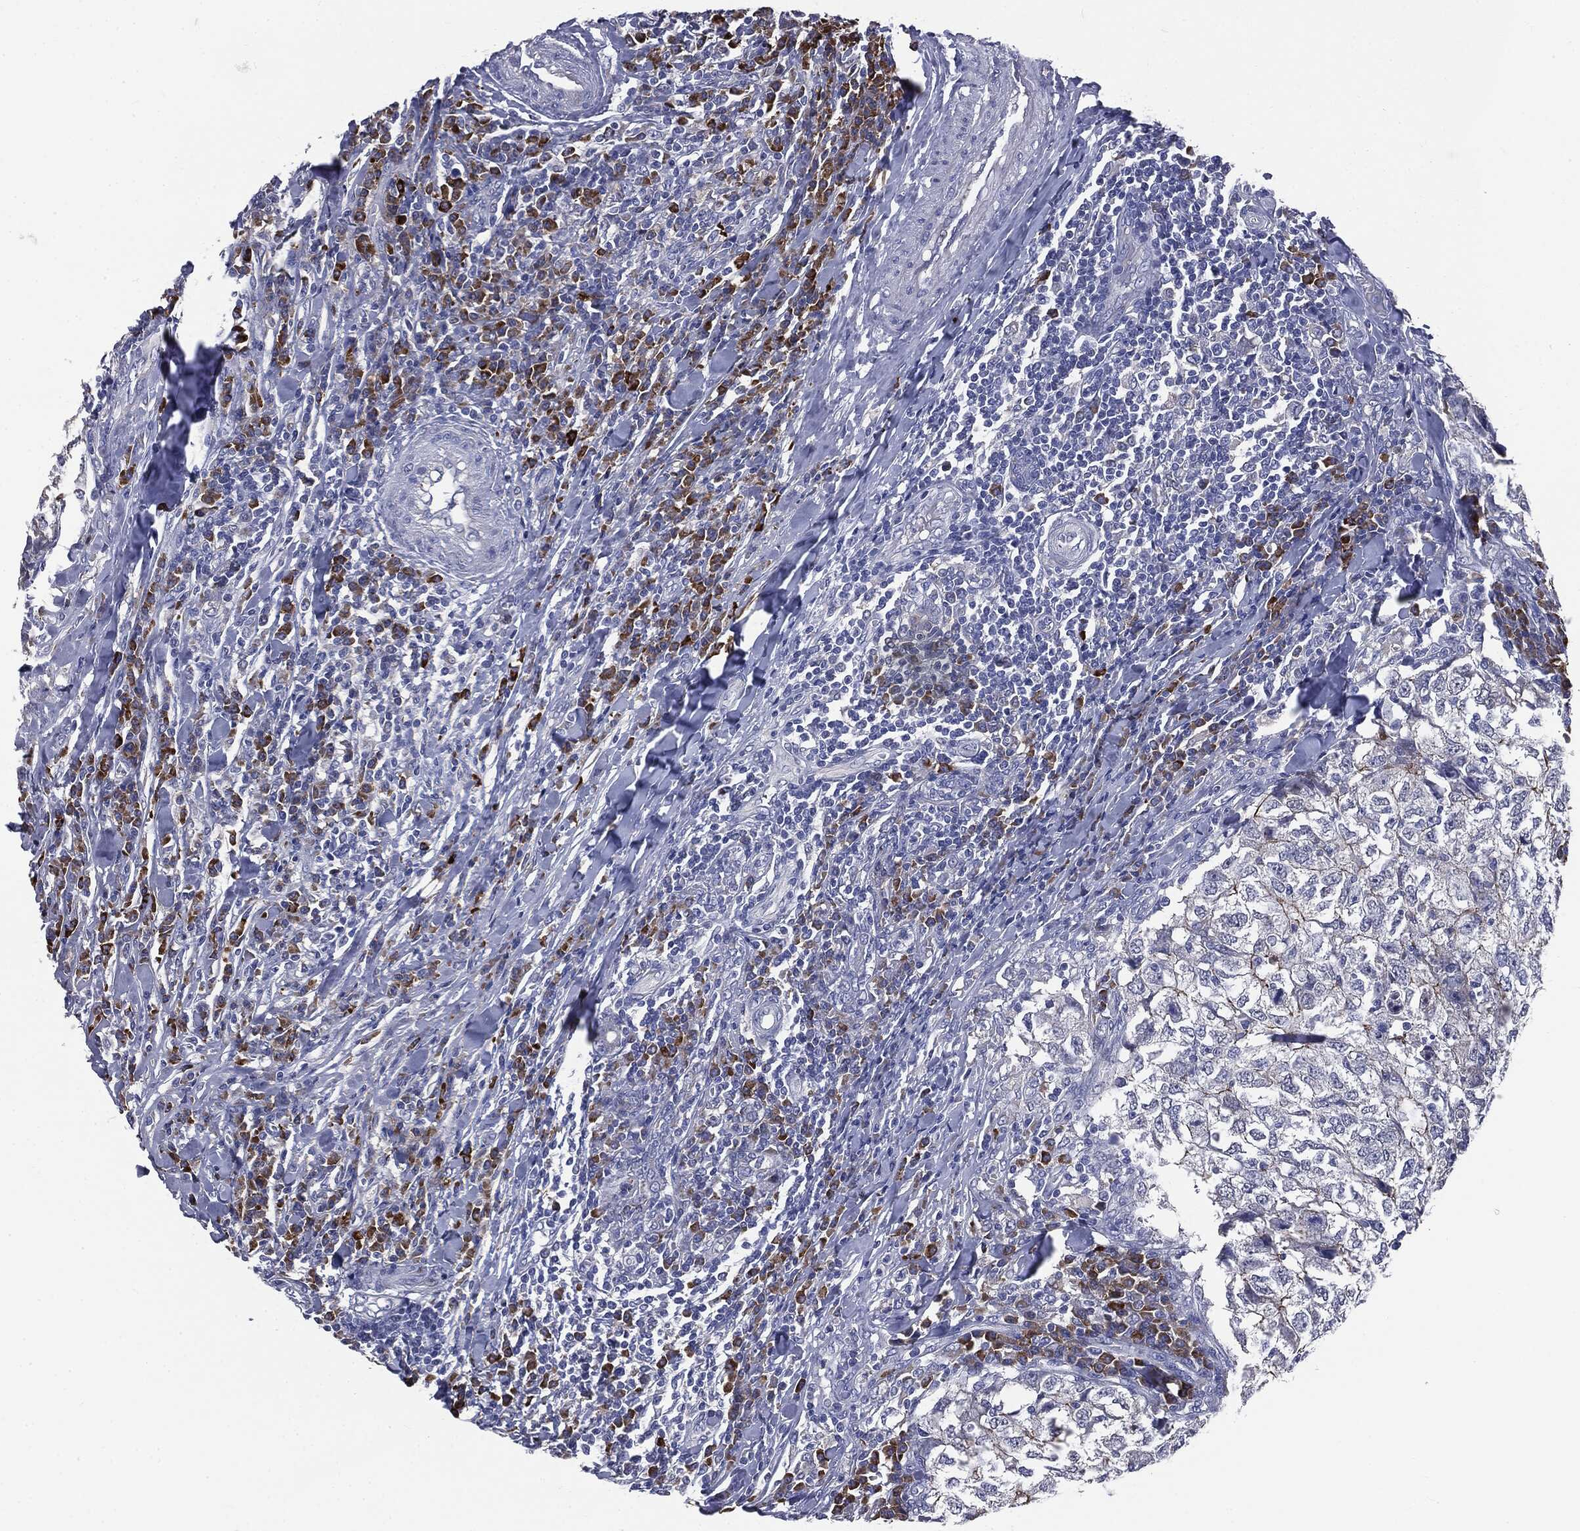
{"staining": {"intensity": "negative", "quantity": "none", "location": "none"}, "tissue": "breast cancer", "cell_type": "Tumor cells", "image_type": "cancer", "snomed": [{"axis": "morphology", "description": "Duct carcinoma"}, {"axis": "topography", "description": "Breast"}], "caption": "A high-resolution histopathology image shows immunohistochemistry (IHC) staining of breast cancer, which shows no significant expression in tumor cells. (Brightfield microscopy of DAB (3,3'-diaminobenzidine) immunohistochemistry at high magnification).", "gene": "PTGS2", "patient": {"sex": "female", "age": 30}}